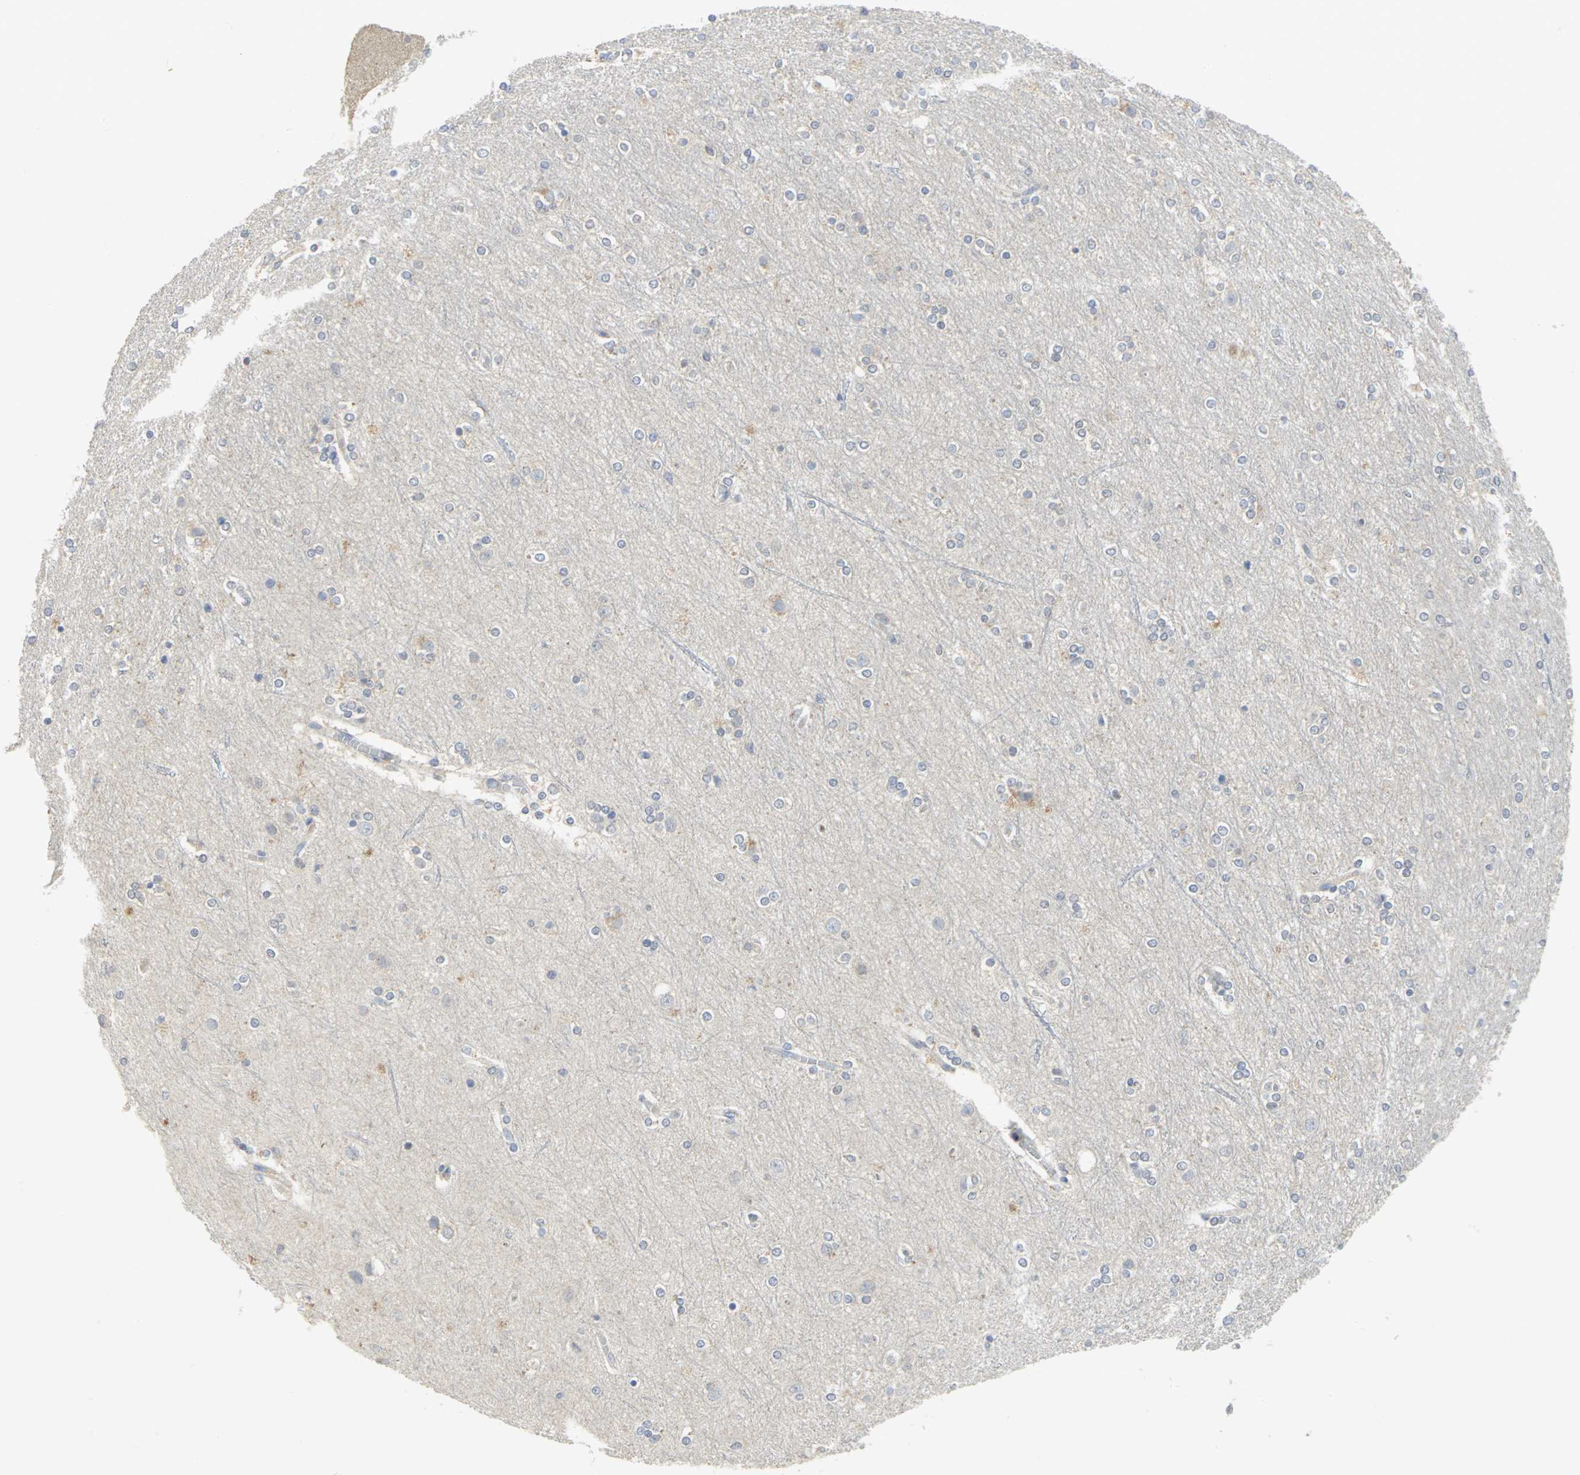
{"staining": {"intensity": "negative", "quantity": "none", "location": "none"}, "tissue": "cerebral cortex", "cell_type": "Endothelial cells", "image_type": "normal", "snomed": [{"axis": "morphology", "description": "Normal tissue, NOS"}, {"axis": "topography", "description": "Cerebral cortex"}], "caption": "Immunohistochemical staining of unremarkable human cerebral cortex shows no significant expression in endothelial cells.", "gene": "PPIA", "patient": {"sex": "female", "age": 54}}